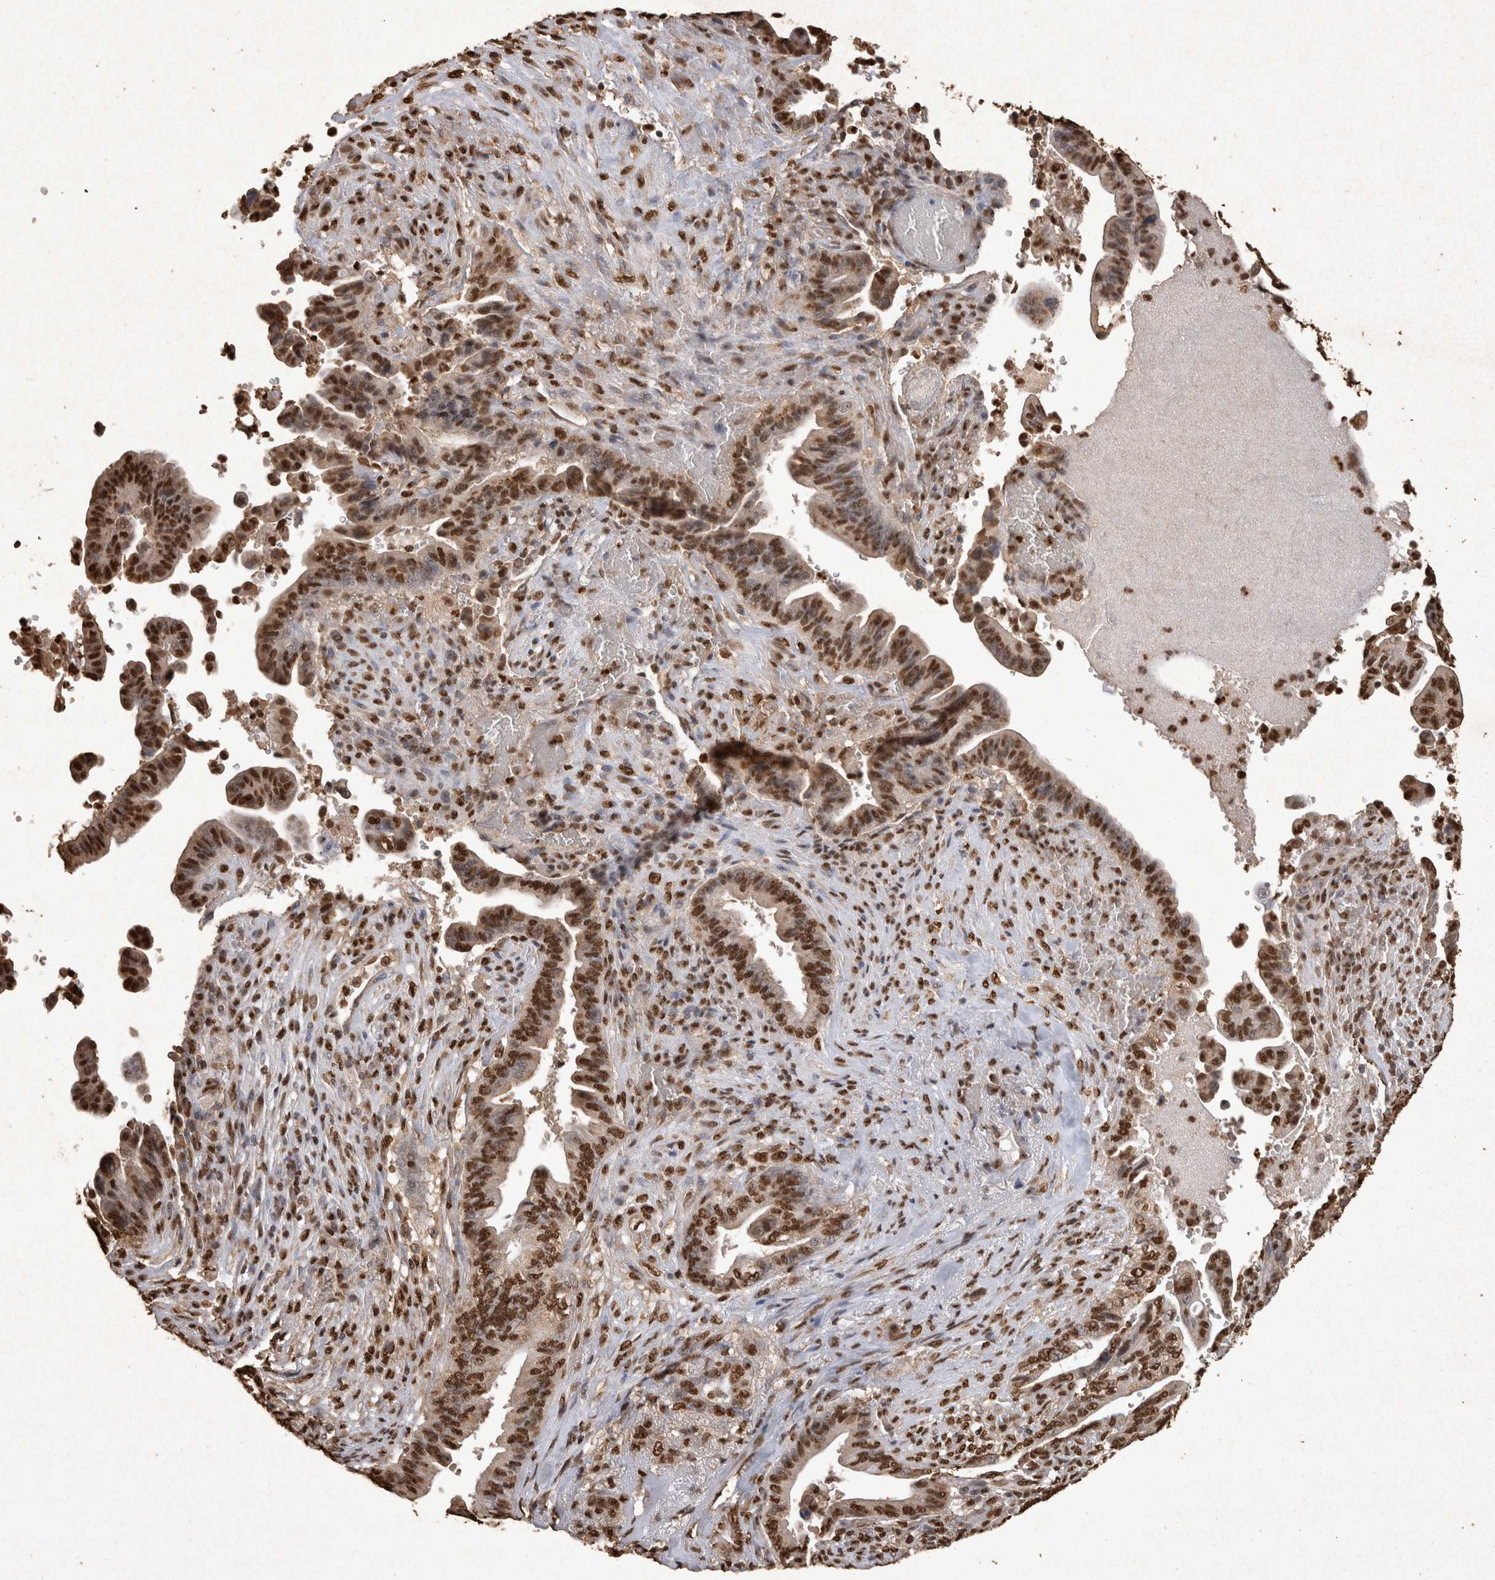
{"staining": {"intensity": "strong", "quantity": ">75%", "location": "nuclear"}, "tissue": "pancreatic cancer", "cell_type": "Tumor cells", "image_type": "cancer", "snomed": [{"axis": "morphology", "description": "Adenocarcinoma, NOS"}, {"axis": "topography", "description": "Pancreas"}], "caption": "Pancreatic adenocarcinoma stained with a protein marker exhibits strong staining in tumor cells.", "gene": "OAS2", "patient": {"sex": "male", "age": 70}}